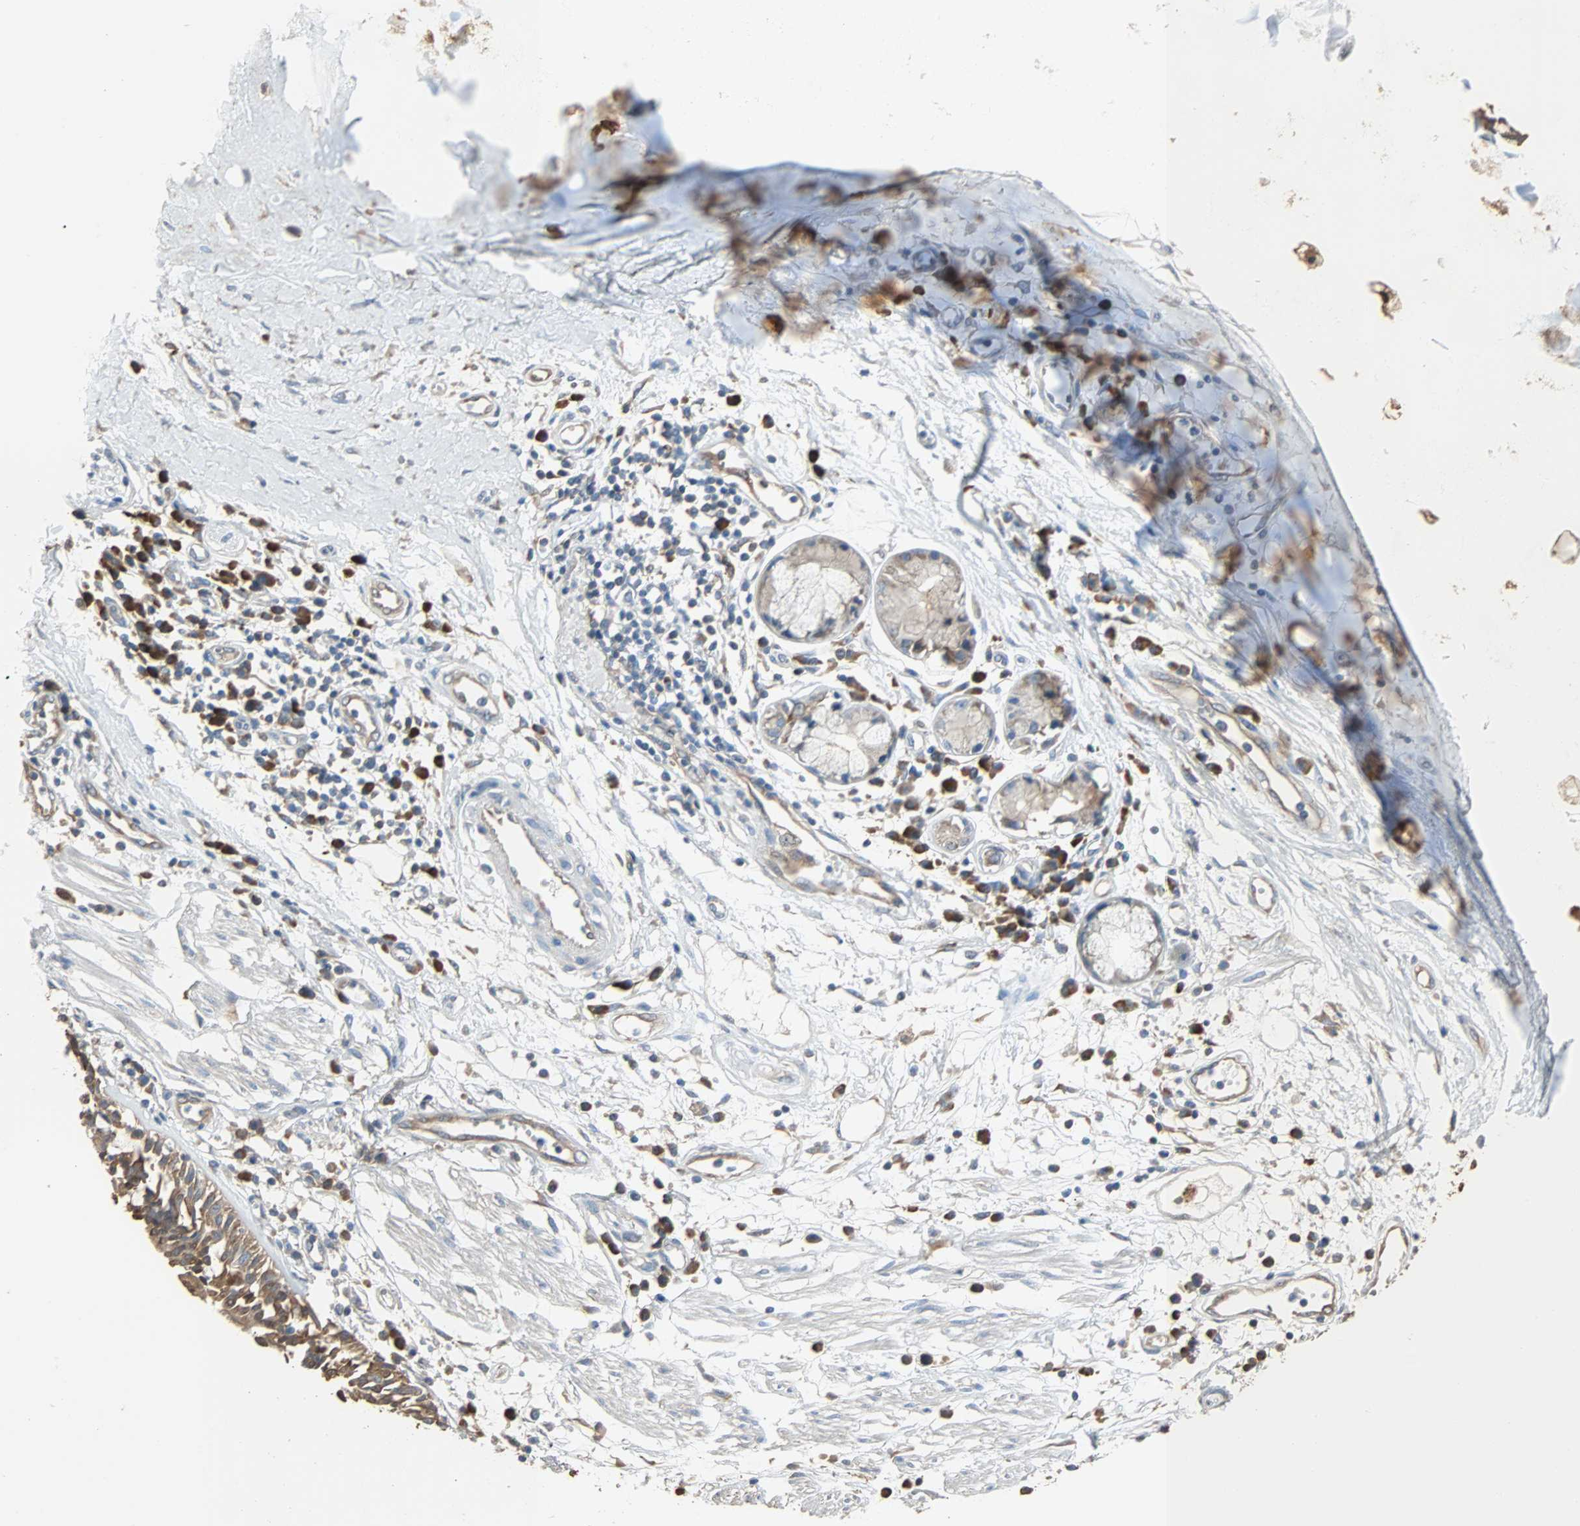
{"staining": {"intensity": "moderate", "quantity": ">75%", "location": "cytoplasmic/membranous"}, "tissue": "adipose tissue", "cell_type": "Adipocytes", "image_type": "normal", "snomed": [{"axis": "morphology", "description": "Normal tissue, NOS"}, {"axis": "morphology", "description": "Adenocarcinoma, NOS"}, {"axis": "topography", "description": "Cartilage tissue"}, {"axis": "topography", "description": "Bronchus"}, {"axis": "topography", "description": "Lung"}], "caption": "IHC (DAB (3,3'-diaminobenzidine)) staining of benign human adipose tissue reveals moderate cytoplasmic/membranous protein expression in about >75% of adipocytes.", "gene": "PRDX1", "patient": {"sex": "female", "age": 67}}